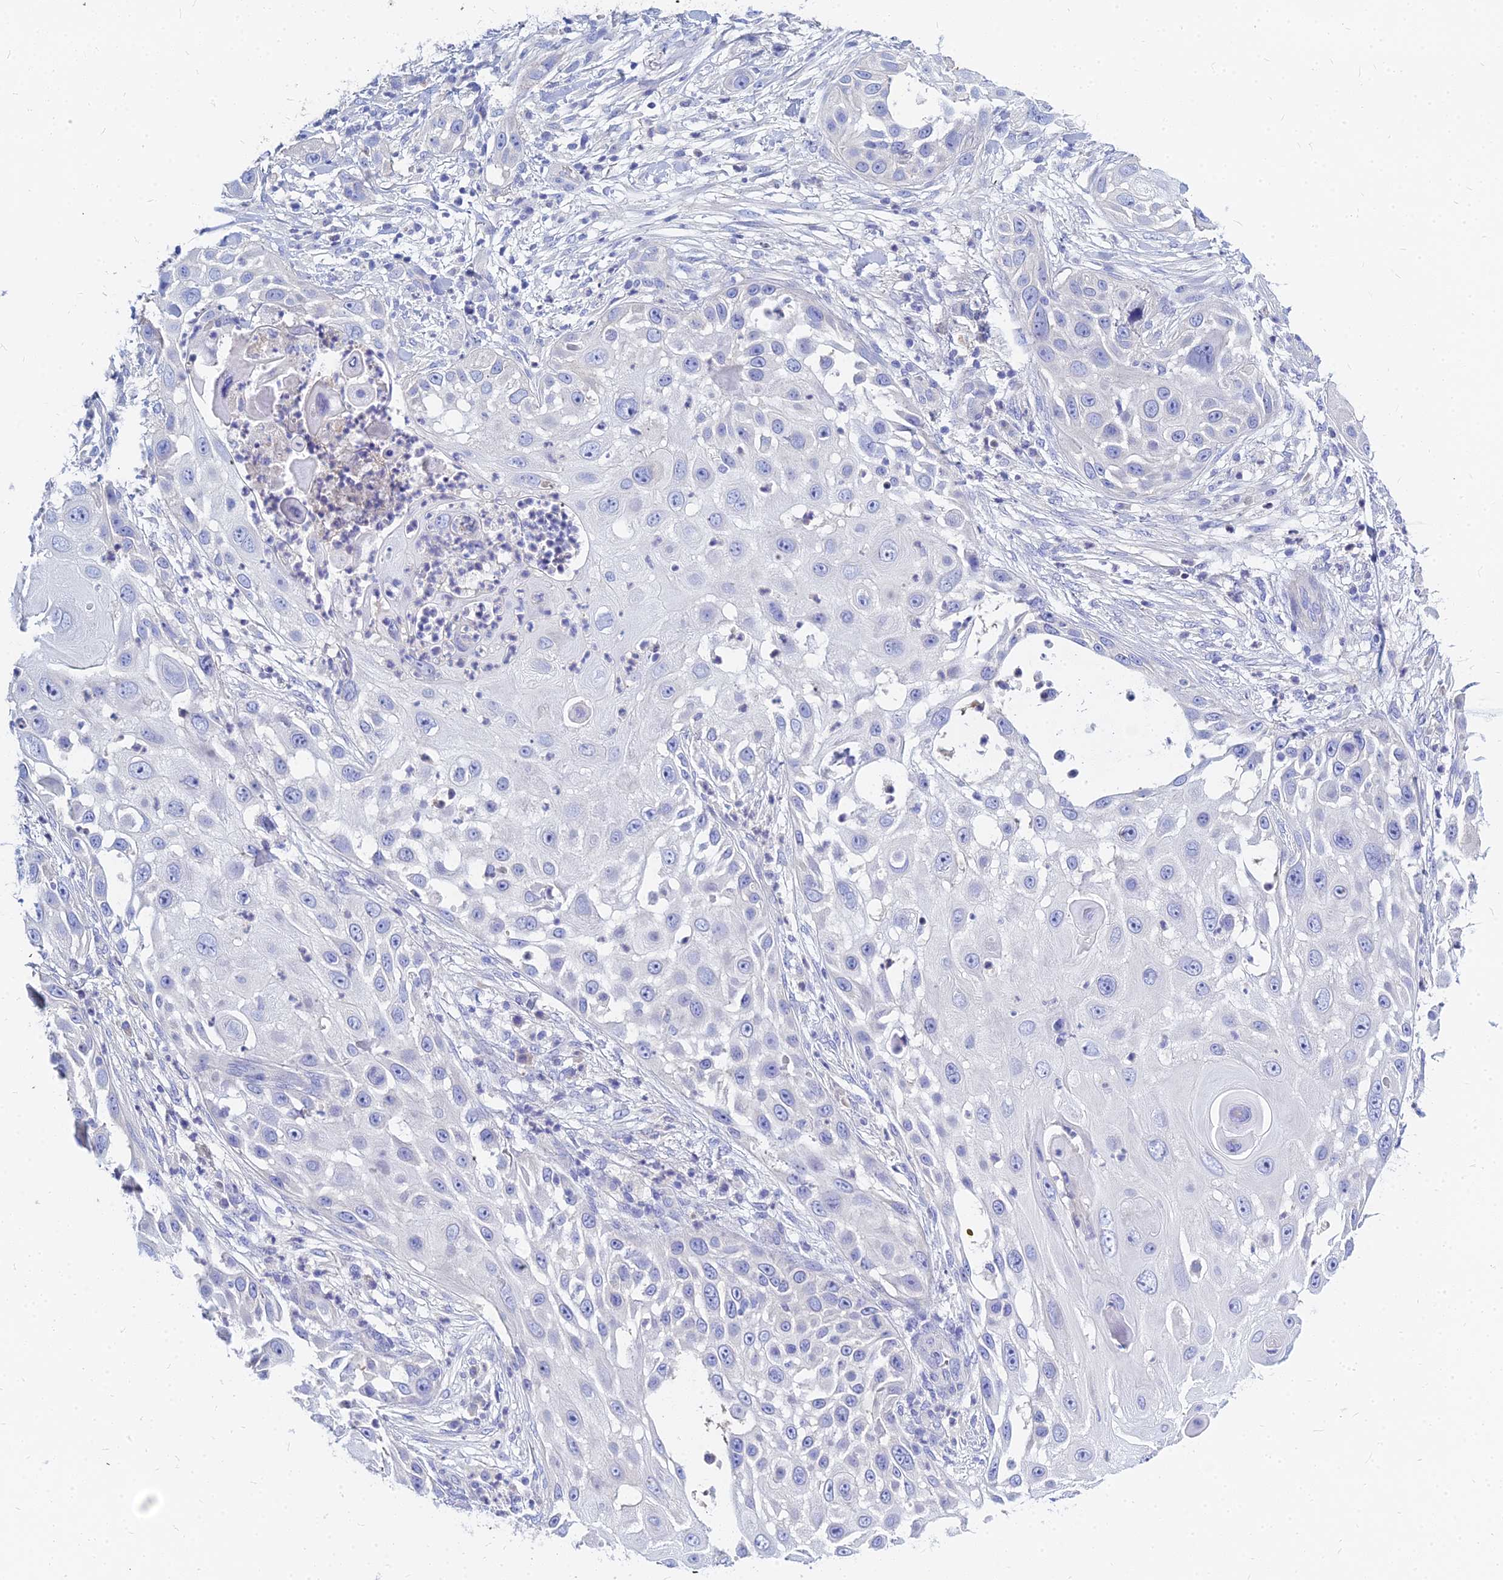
{"staining": {"intensity": "negative", "quantity": "none", "location": "none"}, "tissue": "skin cancer", "cell_type": "Tumor cells", "image_type": "cancer", "snomed": [{"axis": "morphology", "description": "Squamous cell carcinoma, NOS"}, {"axis": "topography", "description": "Skin"}], "caption": "An immunohistochemistry (IHC) histopathology image of skin cancer (squamous cell carcinoma) is shown. There is no staining in tumor cells of skin cancer (squamous cell carcinoma).", "gene": "ZNF552", "patient": {"sex": "female", "age": 44}}